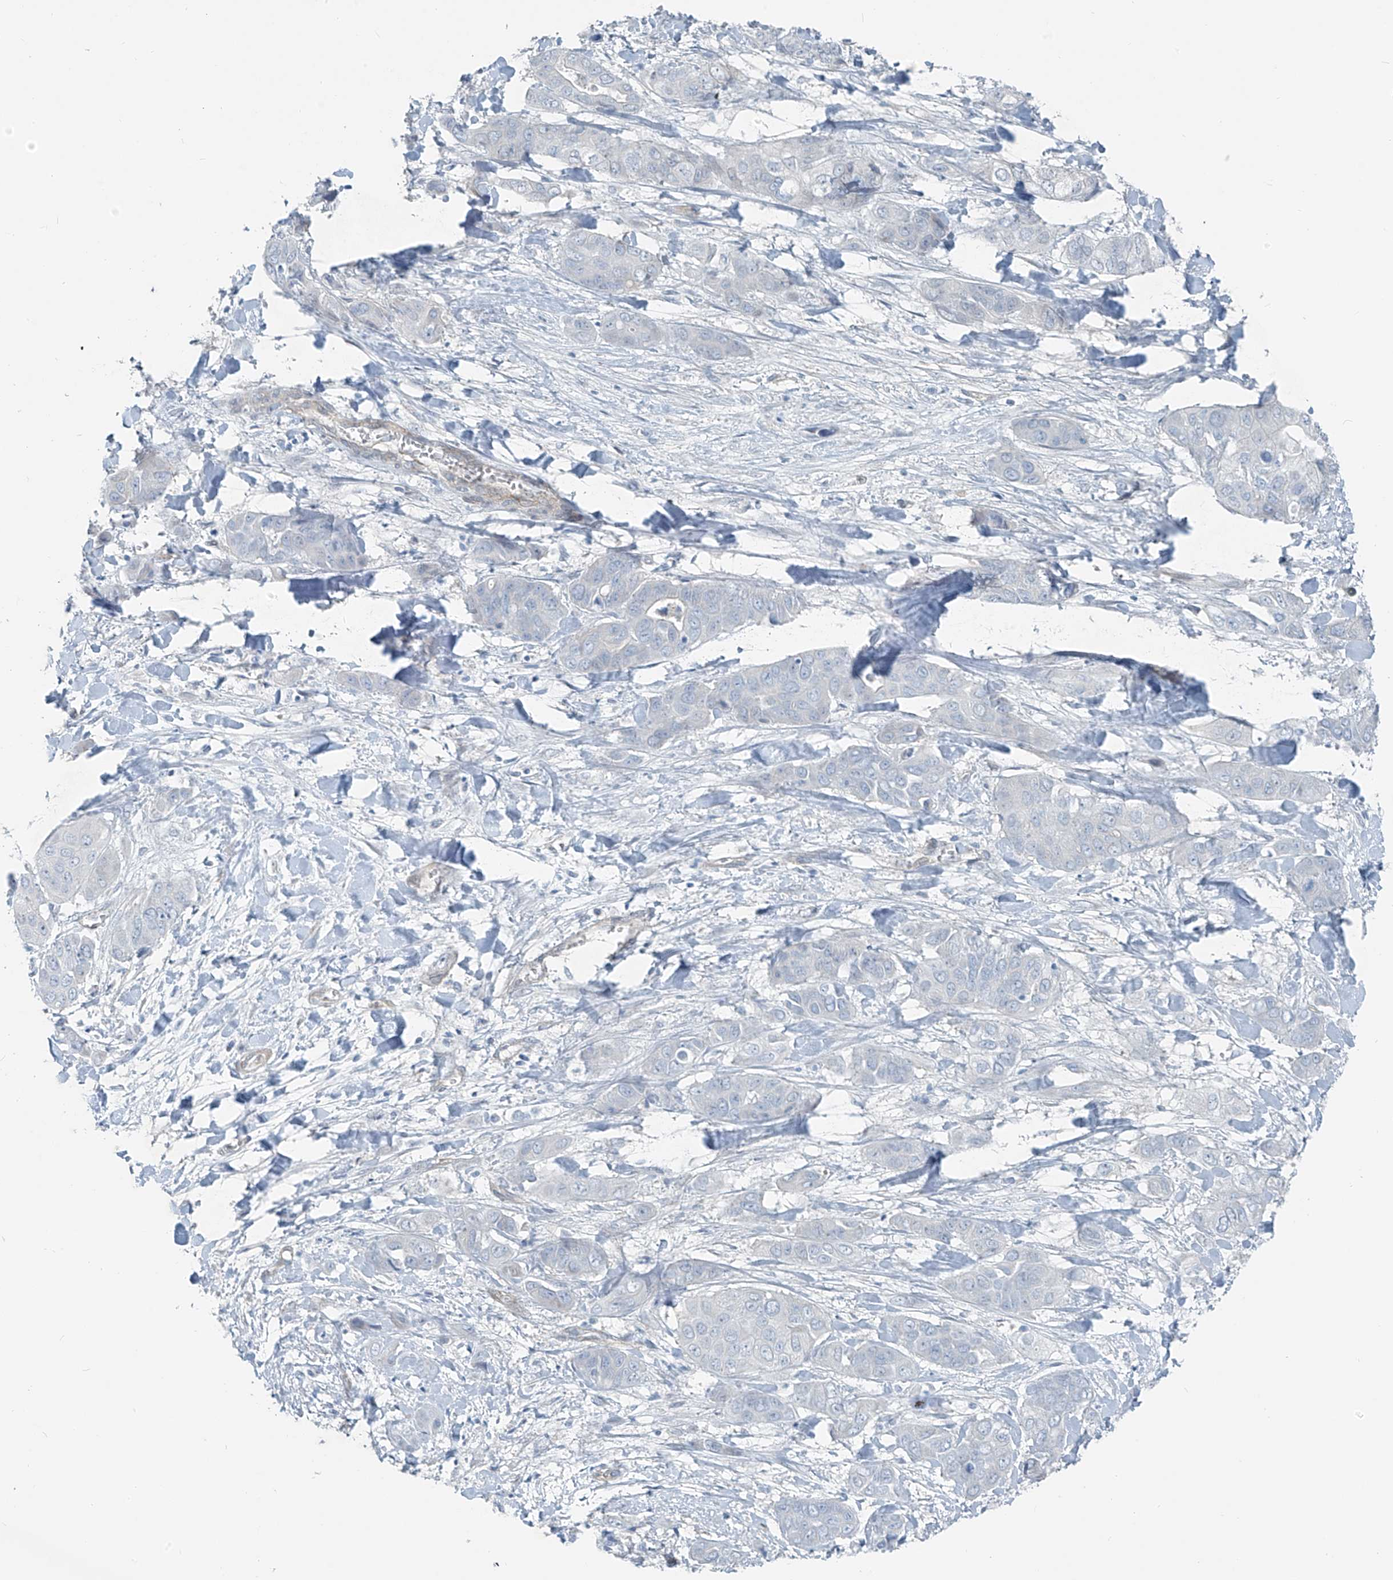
{"staining": {"intensity": "negative", "quantity": "none", "location": "none"}, "tissue": "liver cancer", "cell_type": "Tumor cells", "image_type": "cancer", "snomed": [{"axis": "morphology", "description": "Cholangiocarcinoma"}, {"axis": "topography", "description": "Liver"}], "caption": "Cholangiocarcinoma (liver) stained for a protein using immunohistochemistry exhibits no expression tumor cells.", "gene": "TNS2", "patient": {"sex": "female", "age": 52}}